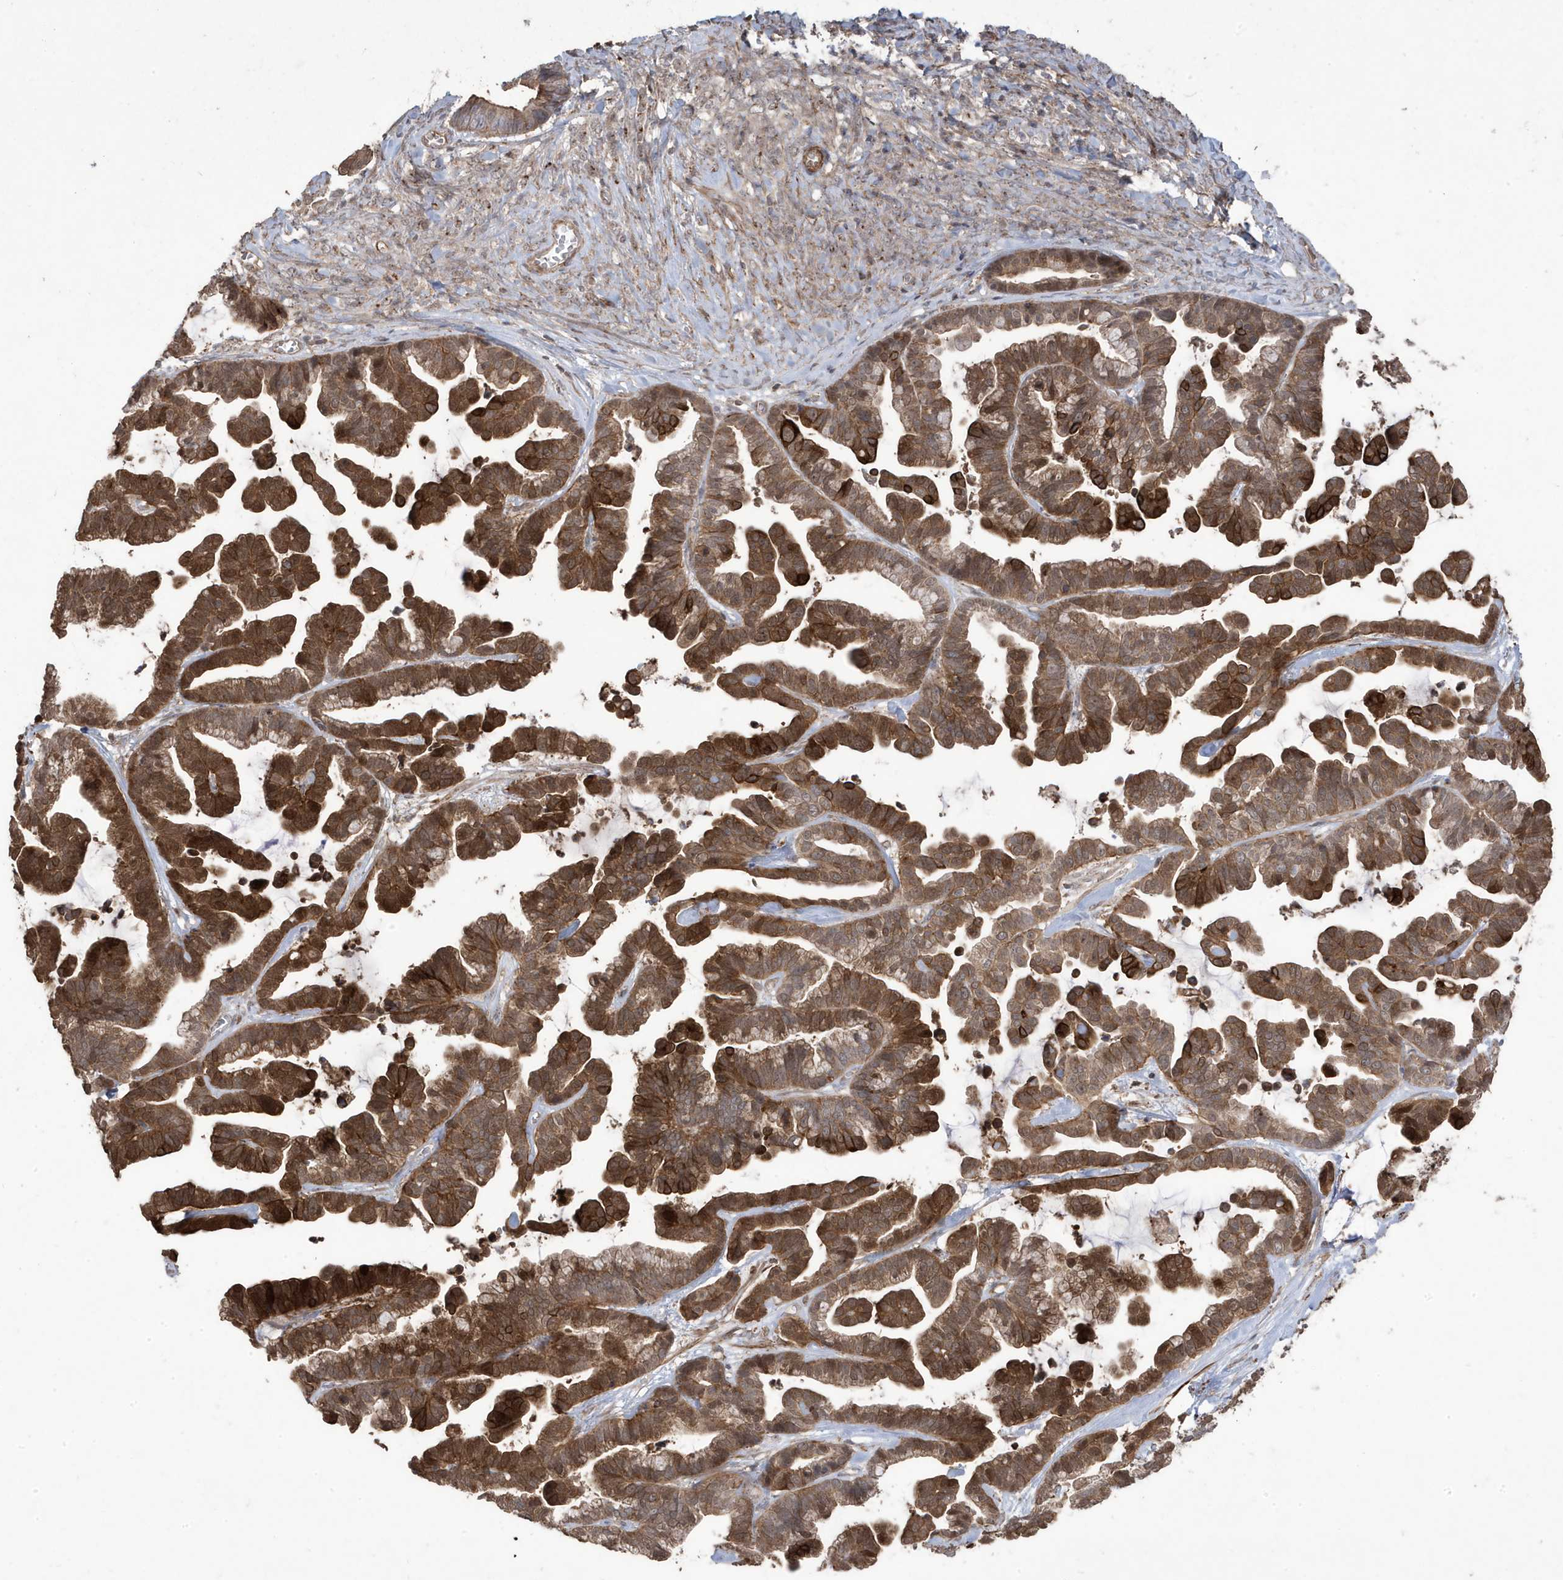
{"staining": {"intensity": "strong", "quantity": ">75%", "location": "cytoplasmic/membranous"}, "tissue": "ovarian cancer", "cell_type": "Tumor cells", "image_type": "cancer", "snomed": [{"axis": "morphology", "description": "Cystadenocarcinoma, serous, NOS"}, {"axis": "topography", "description": "Ovary"}], "caption": "Strong cytoplasmic/membranous positivity for a protein is appreciated in about >75% of tumor cells of serous cystadenocarcinoma (ovarian) using immunohistochemistry.", "gene": "CETN3", "patient": {"sex": "female", "age": 56}}